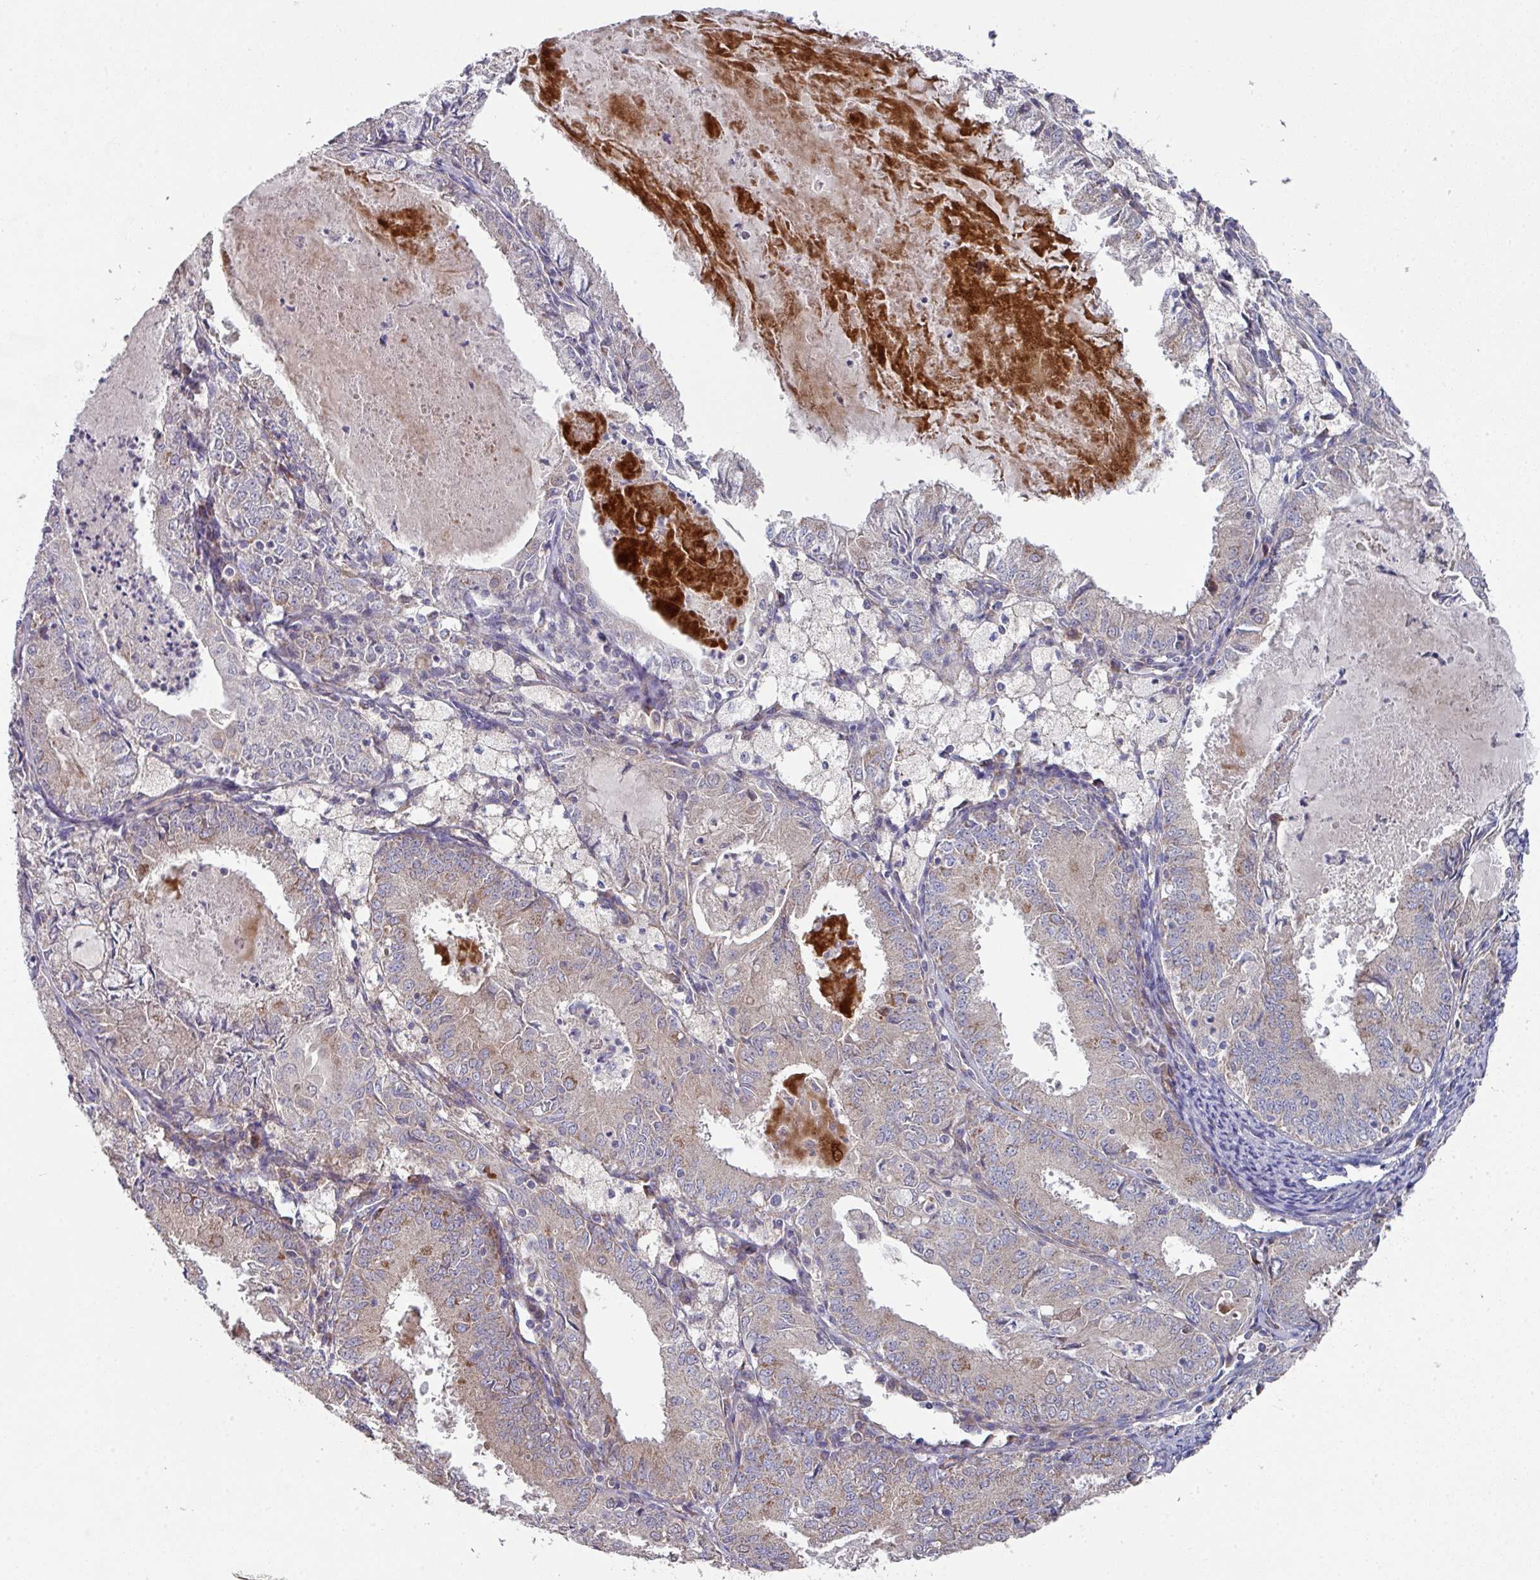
{"staining": {"intensity": "weak", "quantity": "<25%", "location": "cytoplasmic/membranous"}, "tissue": "endometrial cancer", "cell_type": "Tumor cells", "image_type": "cancer", "snomed": [{"axis": "morphology", "description": "Adenocarcinoma, NOS"}, {"axis": "topography", "description": "Endometrium"}], "caption": "Tumor cells are negative for brown protein staining in adenocarcinoma (endometrial).", "gene": "DCAF12L2", "patient": {"sex": "female", "age": 57}}